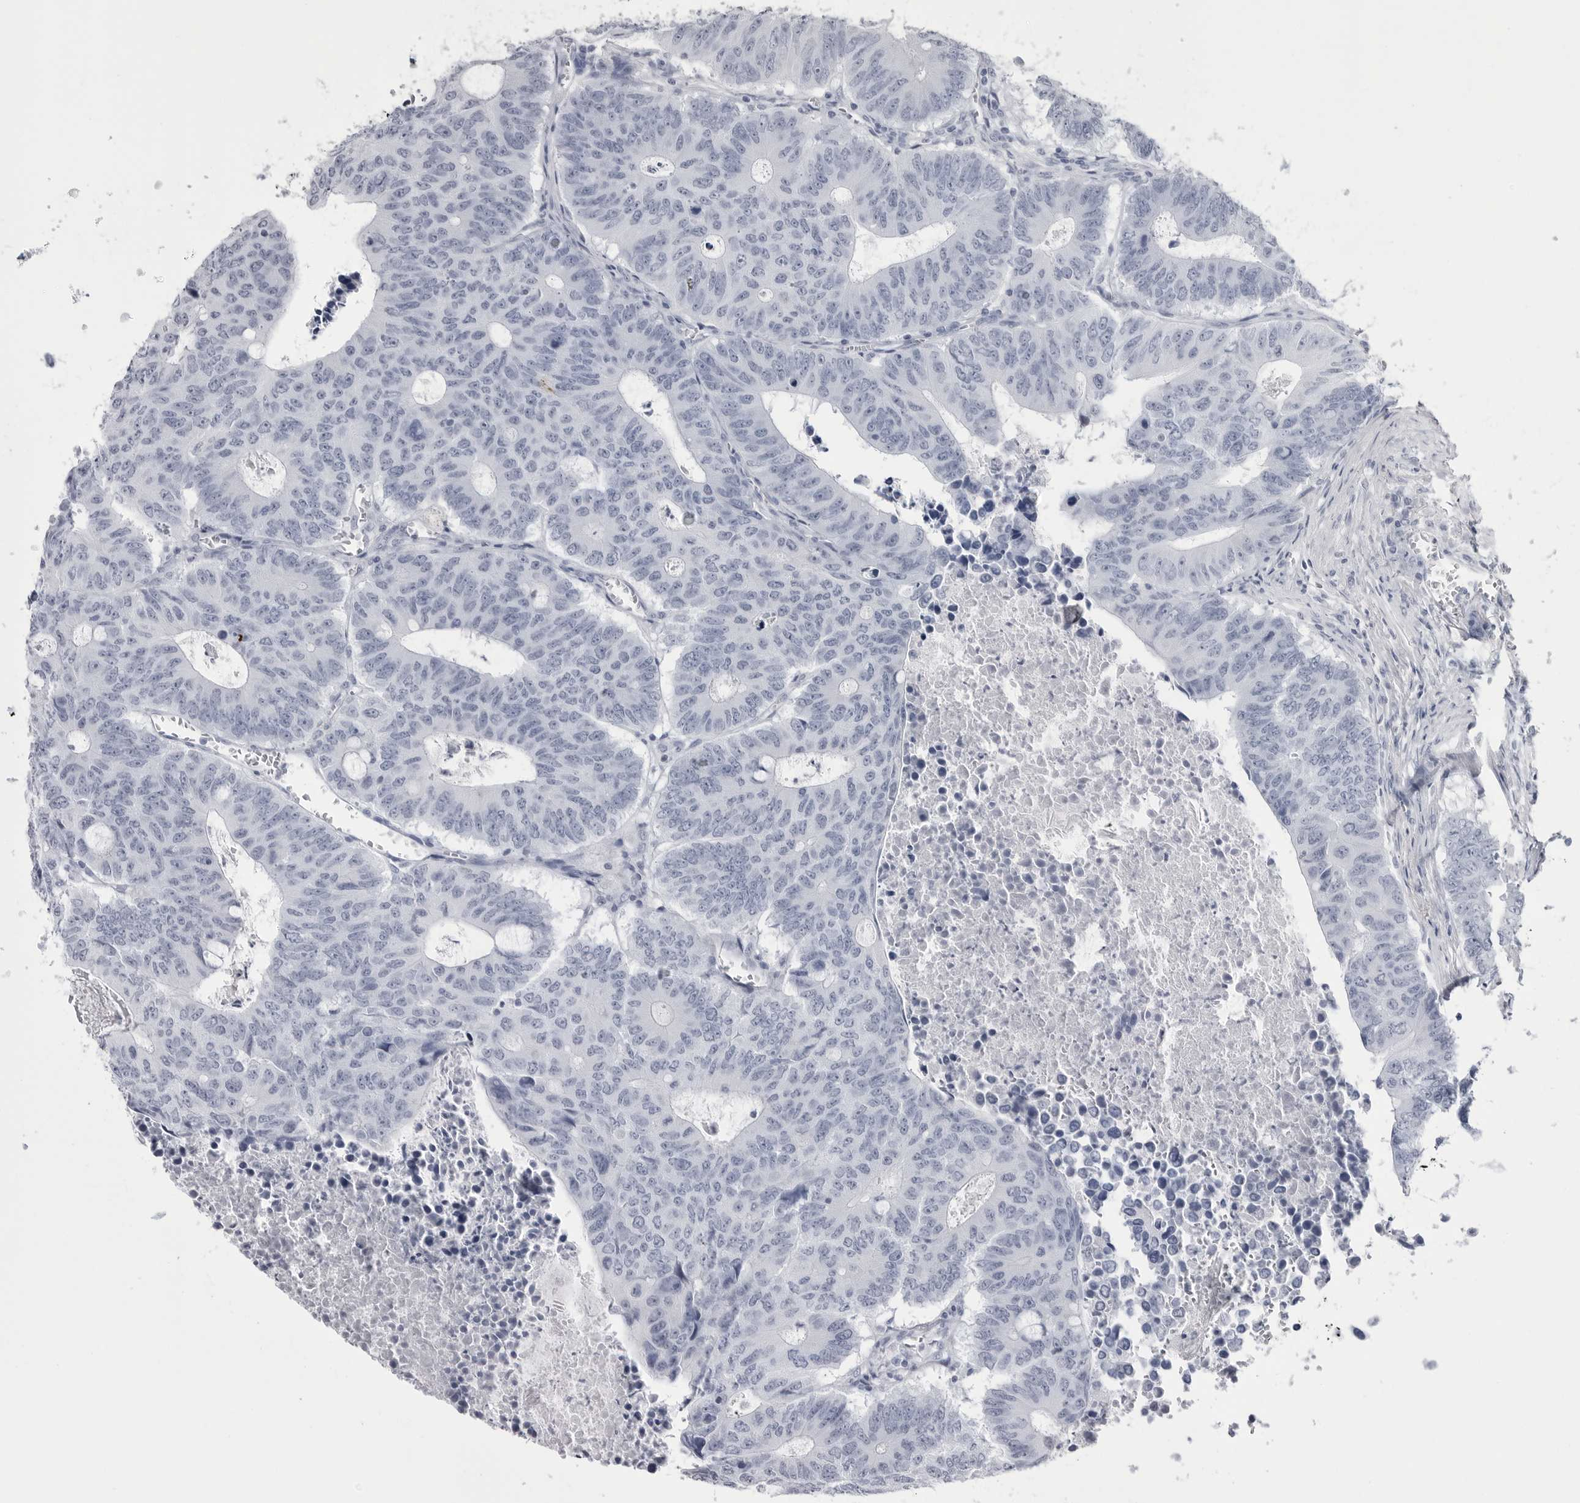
{"staining": {"intensity": "negative", "quantity": "none", "location": "none"}, "tissue": "colorectal cancer", "cell_type": "Tumor cells", "image_type": "cancer", "snomed": [{"axis": "morphology", "description": "Adenocarcinoma, NOS"}, {"axis": "topography", "description": "Colon"}], "caption": "Immunohistochemistry of adenocarcinoma (colorectal) demonstrates no positivity in tumor cells. (DAB (3,3'-diaminobenzidine) immunohistochemistry with hematoxylin counter stain).", "gene": "COL26A1", "patient": {"sex": "male", "age": 87}}